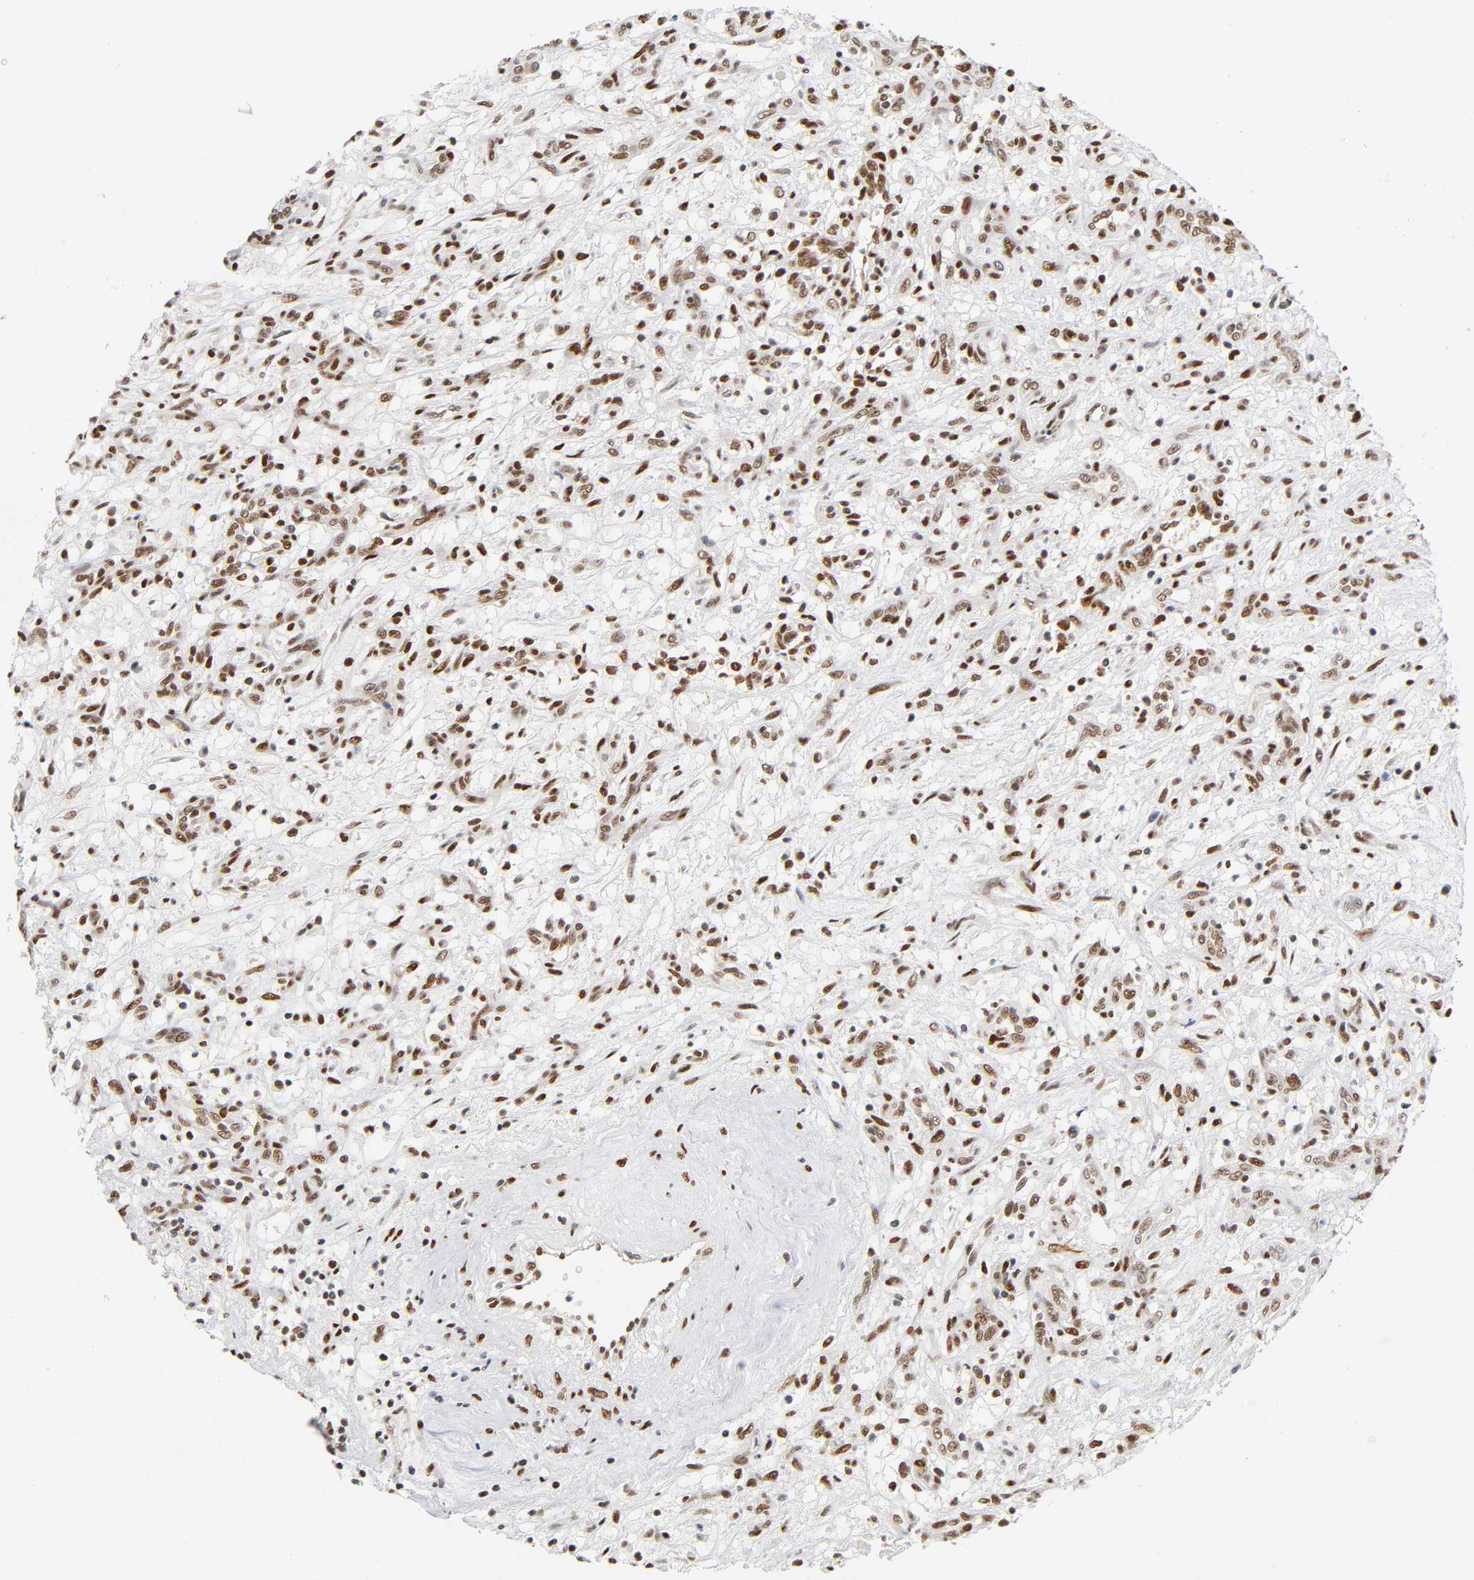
{"staining": {"intensity": "strong", "quantity": ">75%", "location": "nuclear"}, "tissue": "renal cancer", "cell_type": "Tumor cells", "image_type": "cancer", "snomed": [{"axis": "morphology", "description": "Adenocarcinoma, NOS"}, {"axis": "topography", "description": "Kidney"}], "caption": "The micrograph demonstrates a brown stain indicating the presence of a protein in the nuclear of tumor cells in renal adenocarcinoma.", "gene": "NR3C1", "patient": {"sex": "female", "age": 57}}